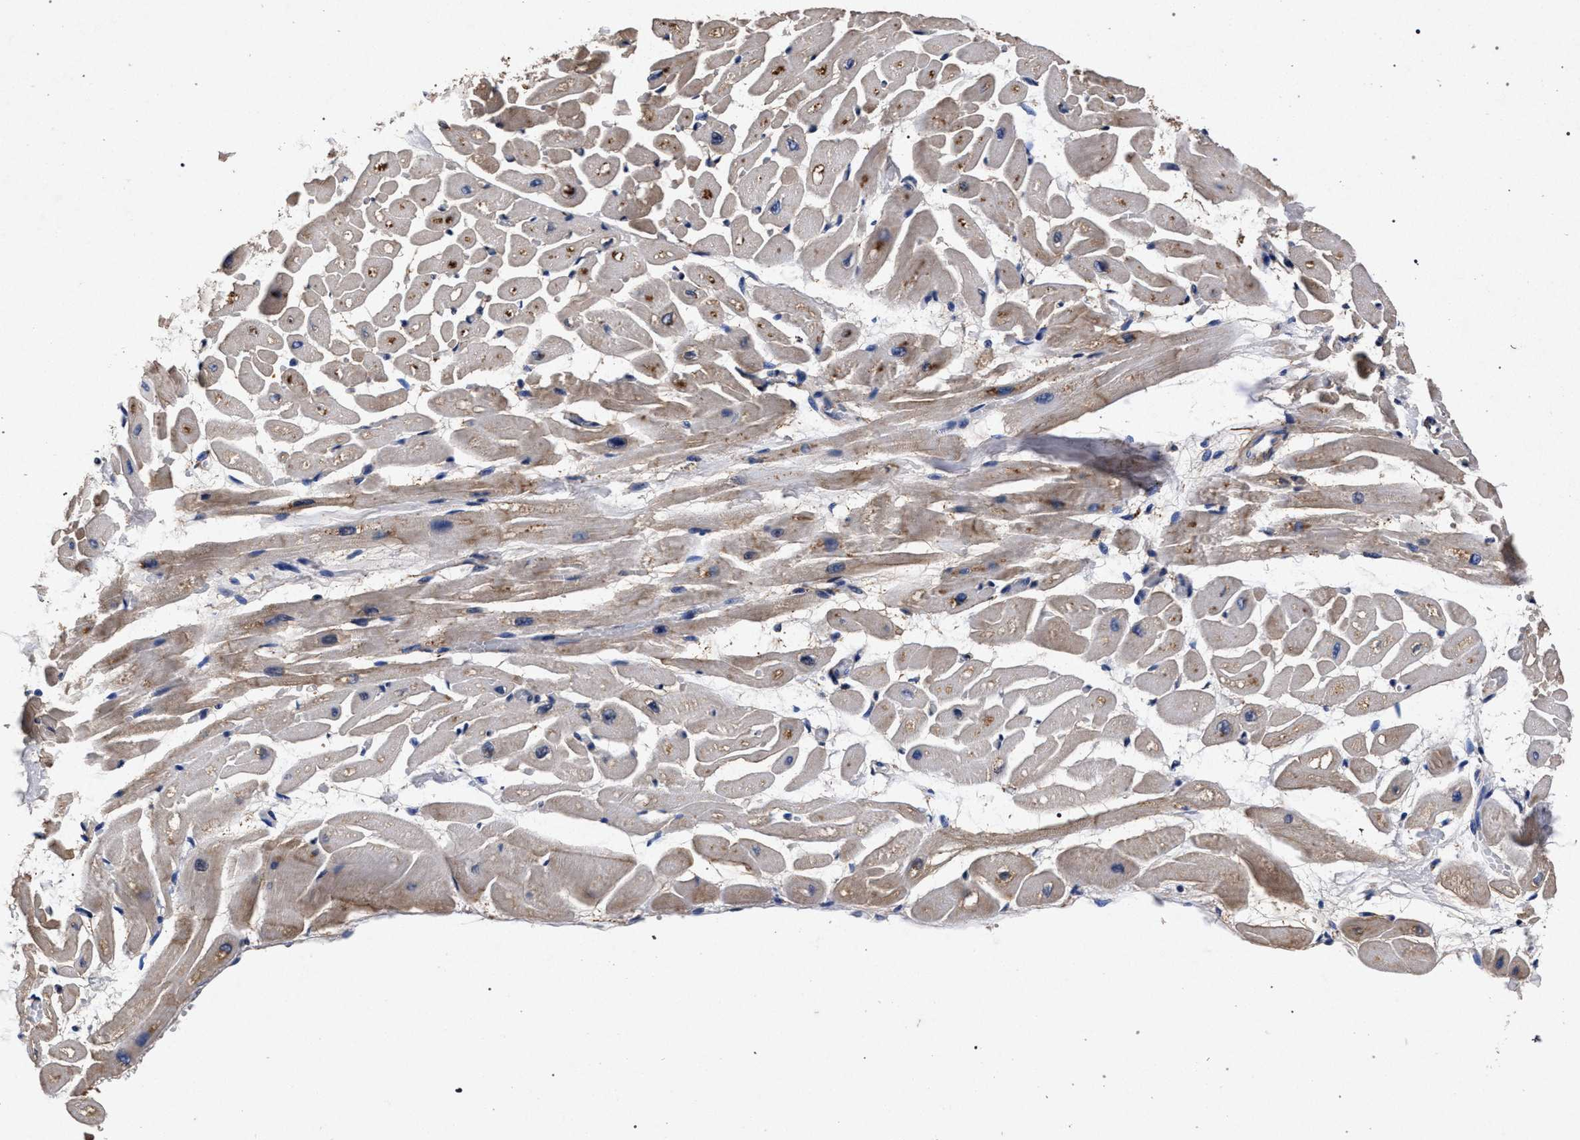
{"staining": {"intensity": "moderate", "quantity": "<25%", "location": "cytoplasmic/membranous"}, "tissue": "heart muscle", "cell_type": "Cardiomyocytes", "image_type": "normal", "snomed": [{"axis": "morphology", "description": "Normal tissue, NOS"}, {"axis": "topography", "description": "Heart"}], "caption": "Immunohistochemical staining of normal heart muscle demonstrates low levels of moderate cytoplasmic/membranous positivity in approximately <25% of cardiomyocytes. The staining was performed using DAB (3,3'-diaminobenzidine) to visualize the protein expression in brown, while the nuclei were stained in blue with hematoxylin (Magnification: 20x).", "gene": "ATP1A2", "patient": {"sex": "male", "age": 45}}